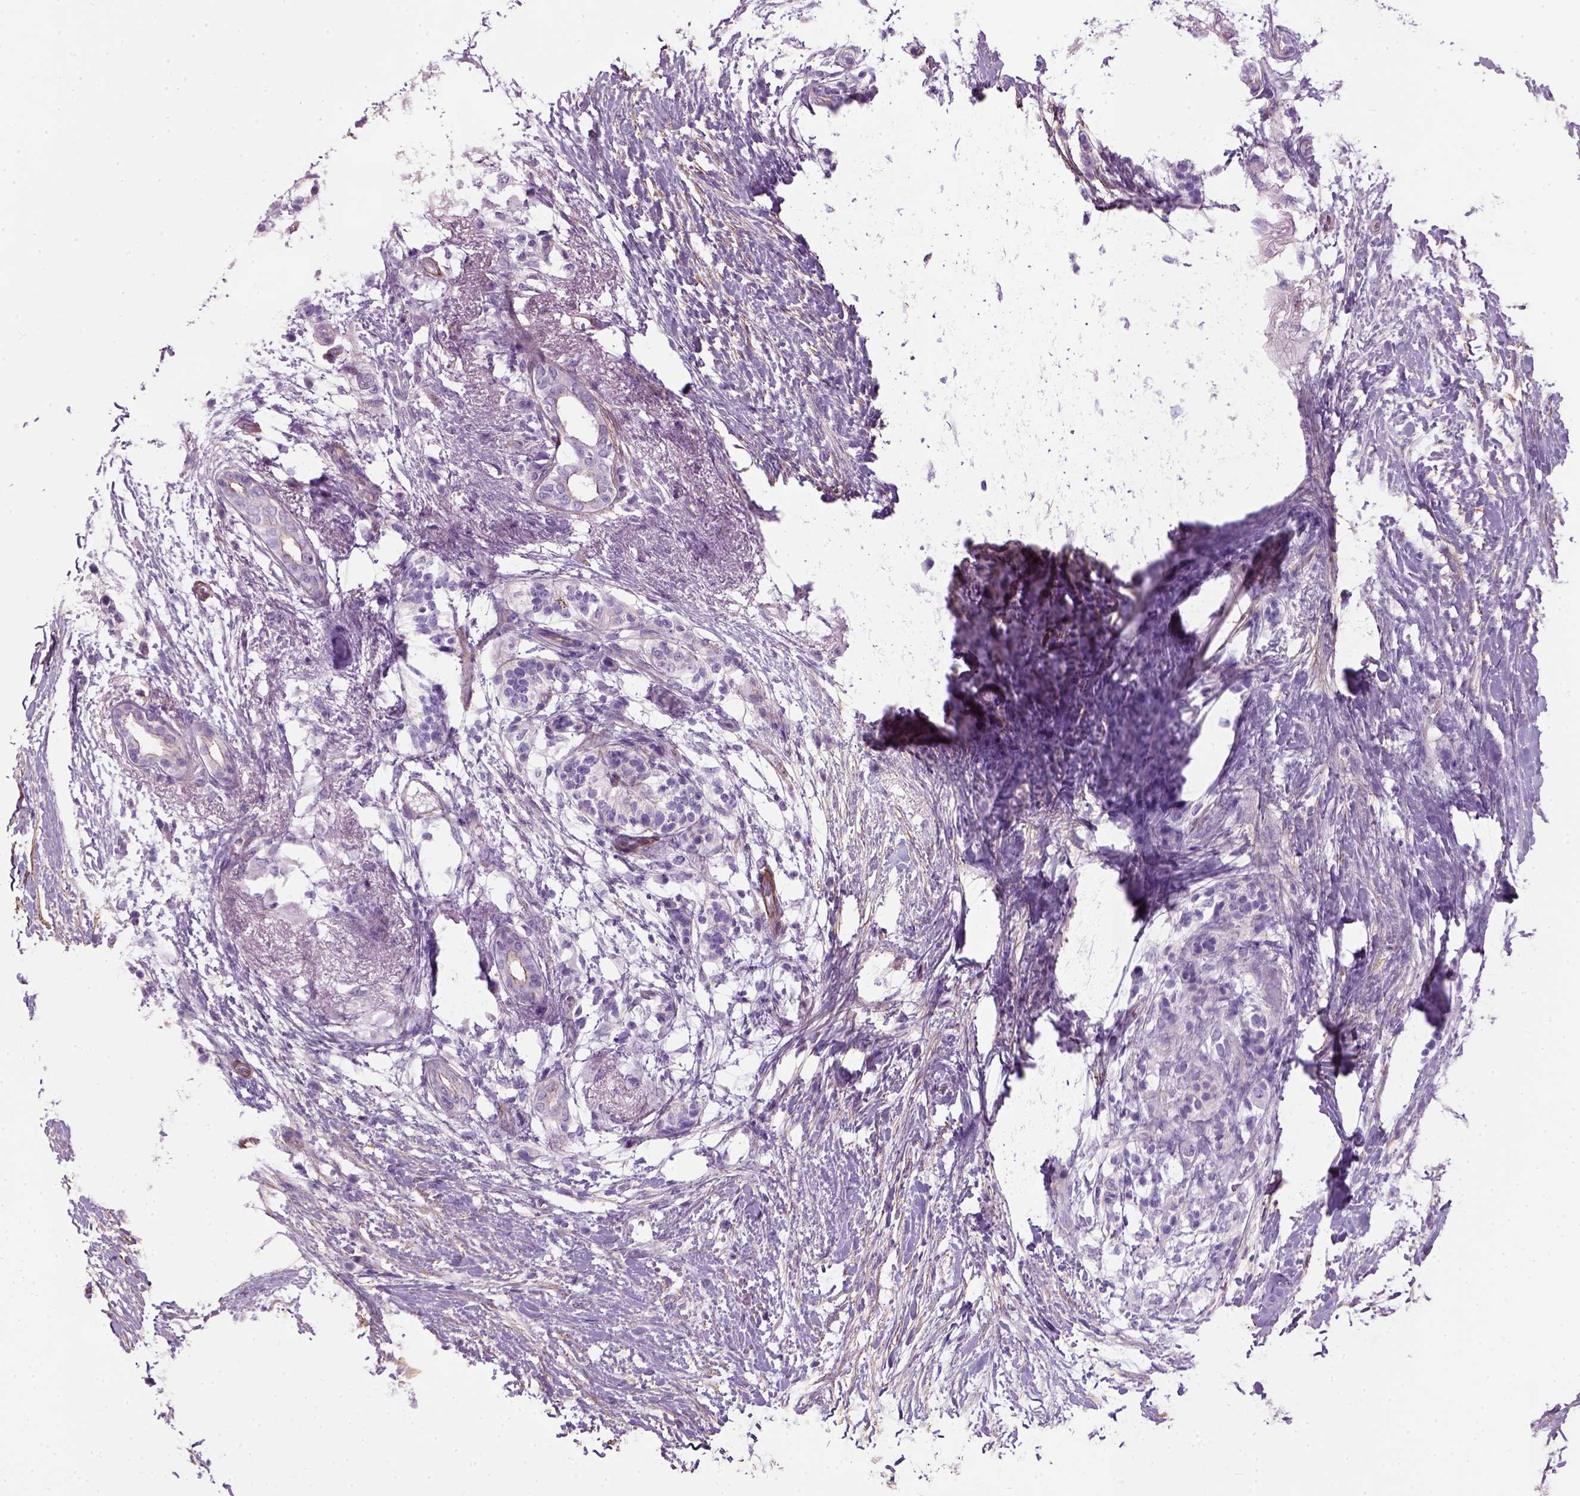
{"staining": {"intensity": "negative", "quantity": "none", "location": "none"}, "tissue": "pancreatic cancer", "cell_type": "Tumor cells", "image_type": "cancer", "snomed": [{"axis": "morphology", "description": "Adenocarcinoma, NOS"}, {"axis": "topography", "description": "Pancreas"}], "caption": "An image of human pancreatic cancer (adenocarcinoma) is negative for staining in tumor cells.", "gene": "FAM161A", "patient": {"sex": "female", "age": 72}}